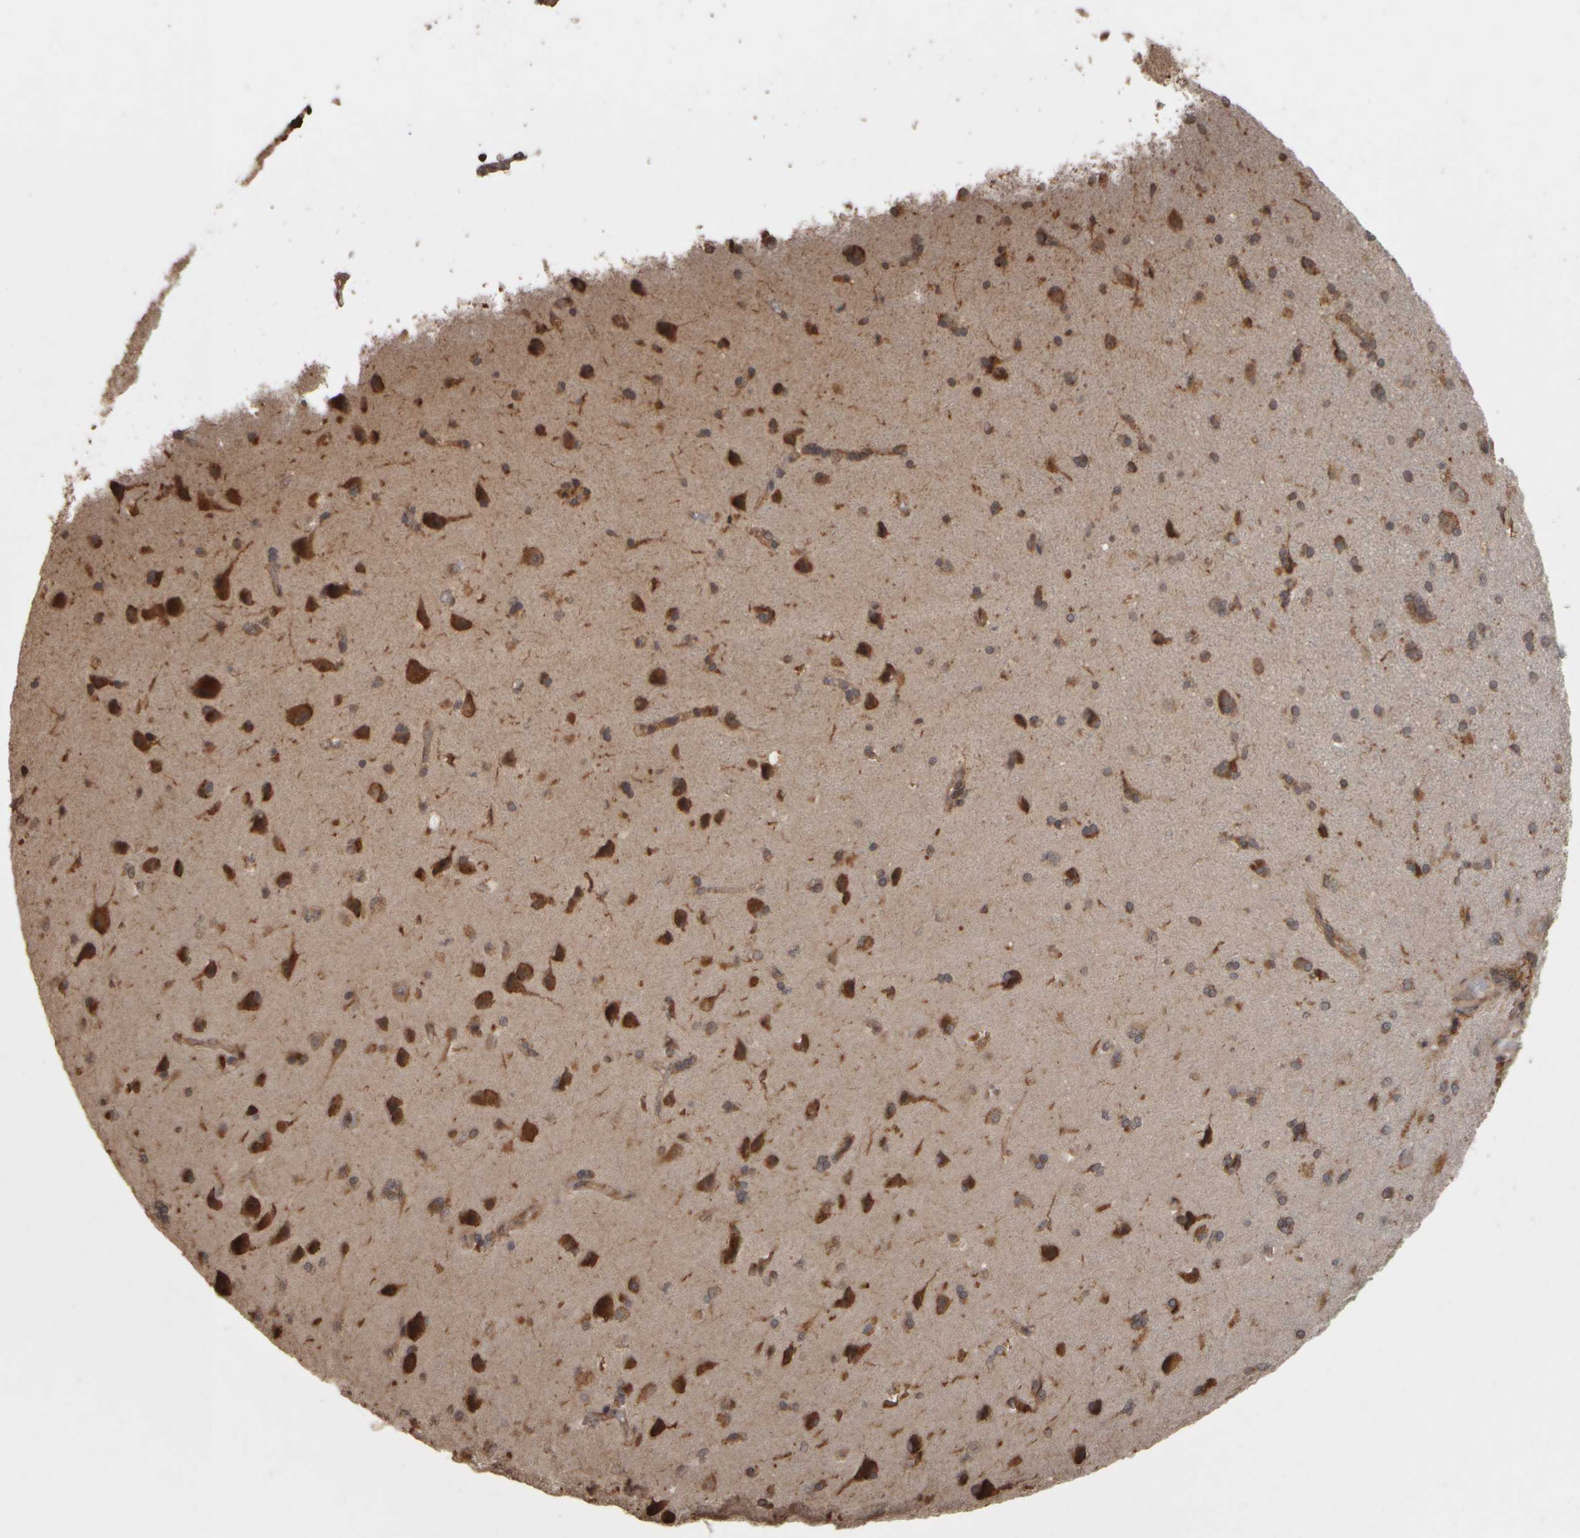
{"staining": {"intensity": "moderate", "quantity": ">75%", "location": "cytoplasmic/membranous"}, "tissue": "cerebral cortex", "cell_type": "Endothelial cells", "image_type": "normal", "snomed": [{"axis": "morphology", "description": "Normal tissue, NOS"}, {"axis": "topography", "description": "Cerebral cortex"}], "caption": "DAB (3,3'-diaminobenzidine) immunohistochemical staining of benign cerebral cortex reveals moderate cytoplasmic/membranous protein expression in approximately >75% of endothelial cells.", "gene": "AGBL3", "patient": {"sex": "male", "age": 62}}